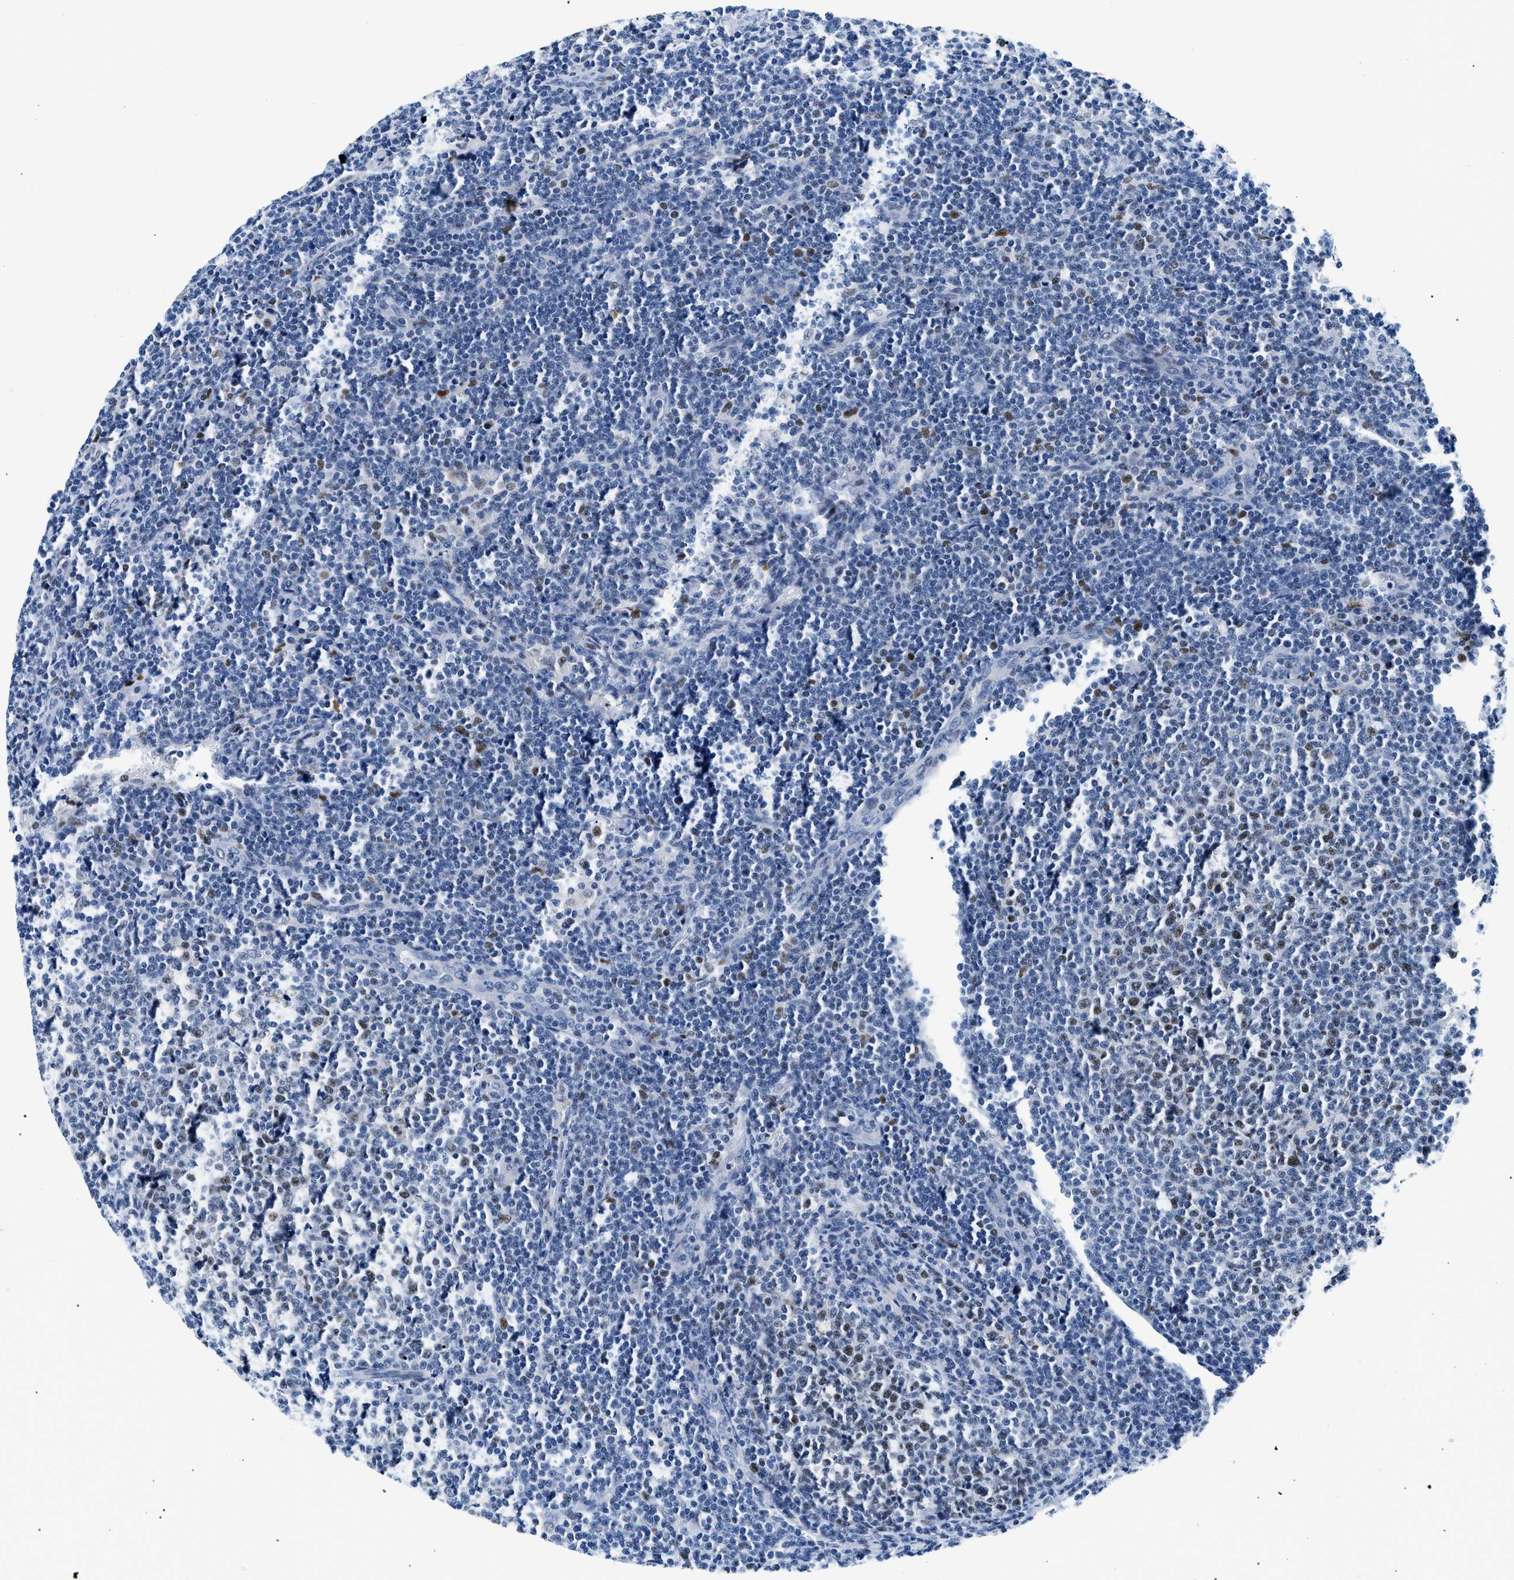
{"staining": {"intensity": "moderate", "quantity": "<25%", "location": "nuclear"}, "tissue": "lymphoma", "cell_type": "Tumor cells", "image_type": "cancer", "snomed": [{"axis": "morphology", "description": "Malignant lymphoma, non-Hodgkin's type, Low grade"}, {"axis": "topography", "description": "Lymph node"}], "caption": "Brown immunohistochemical staining in low-grade malignant lymphoma, non-Hodgkin's type displays moderate nuclear expression in approximately <25% of tumor cells.", "gene": "SMARCC1", "patient": {"sex": "male", "age": 66}}